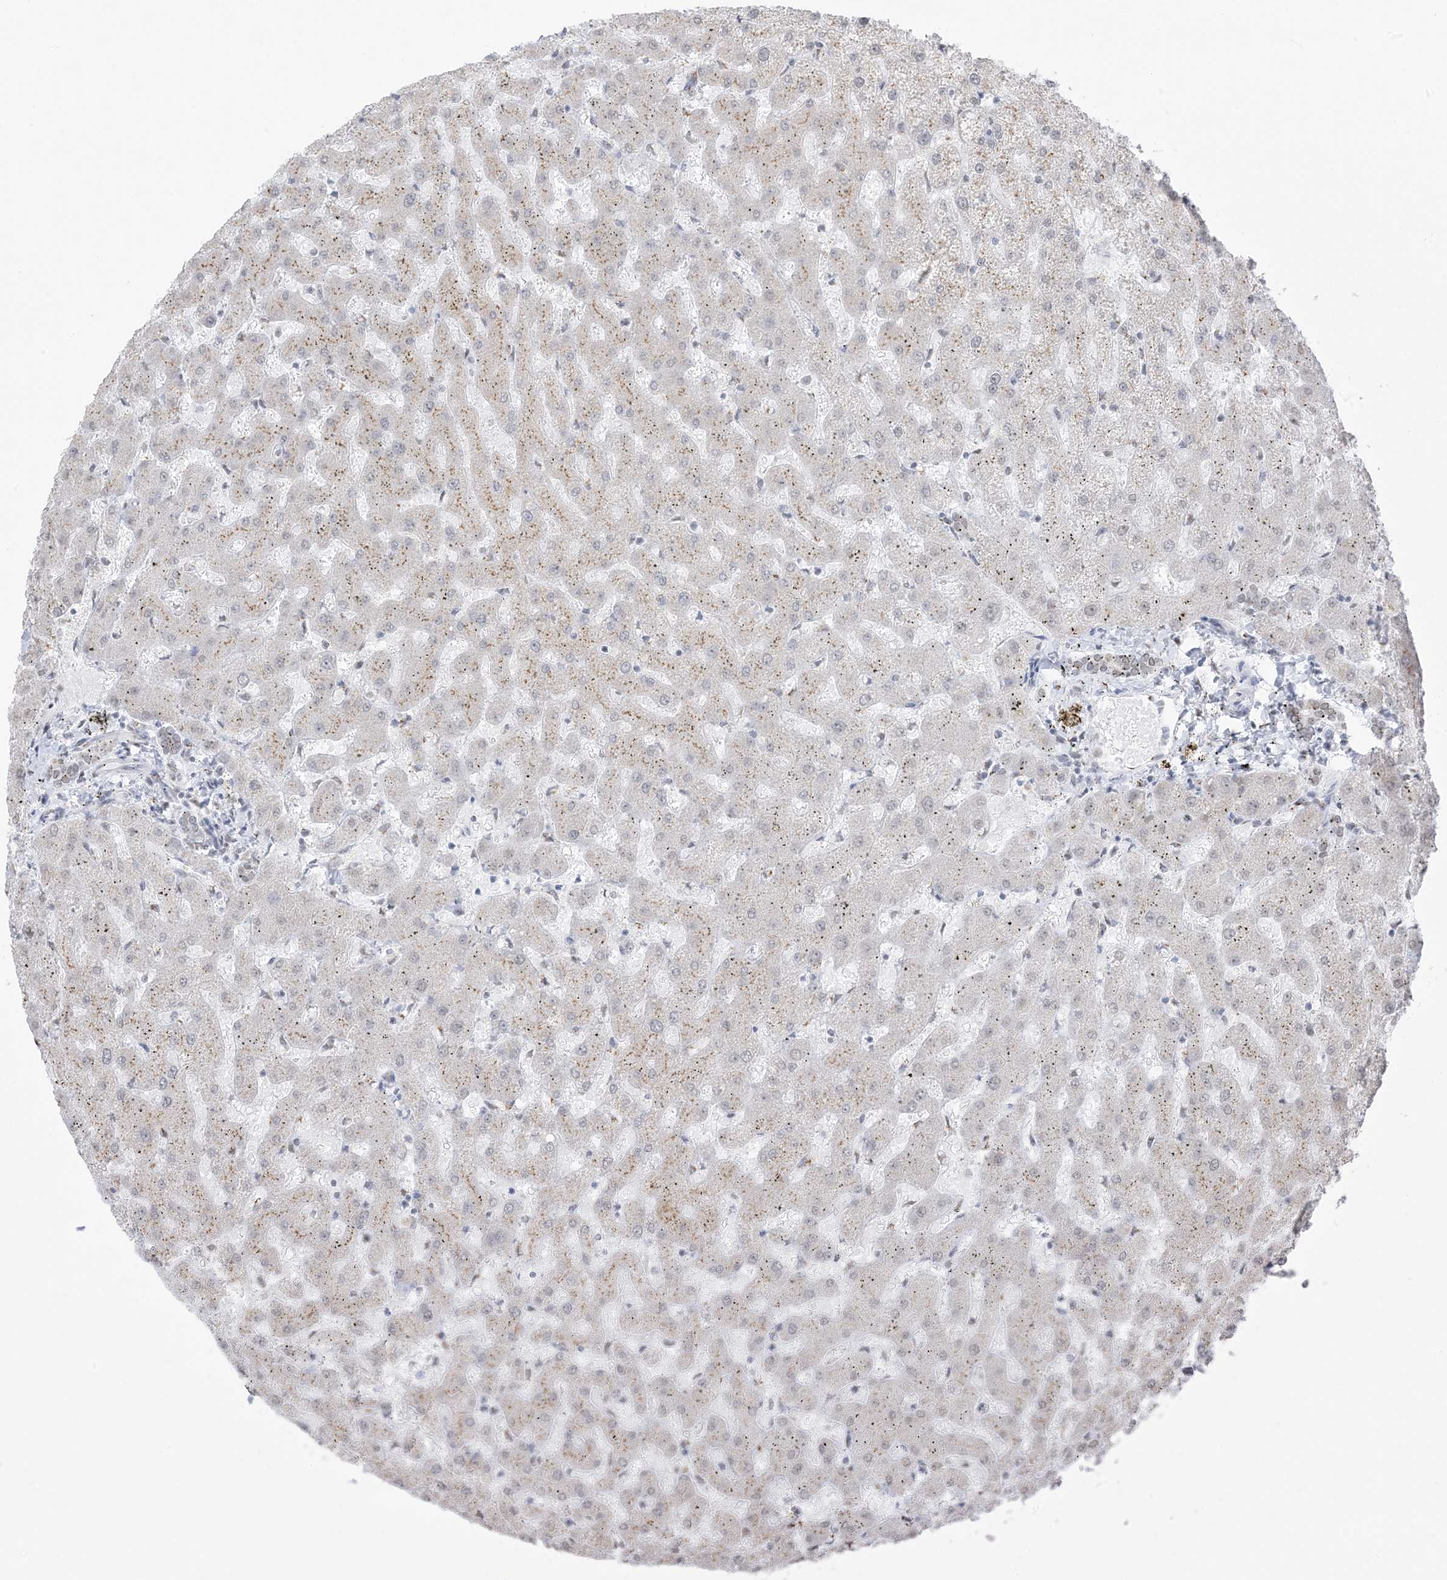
{"staining": {"intensity": "weak", "quantity": "25%-75%", "location": "cytoplasmic/membranous"}, "tissue": "liver", "cell_type": "Cholangiocytes", "image_type": "normal", "snomed": [{"axis": "morphology", "description": "Normal tissue, NOS"}, {"axis": "topography", "description": "Liver"}], "caption": "Brown immunohistochemical staining in unremarkable liver demonstrates weak cytoplasmic/membranous expression in about 25%-75% of cholangiocytes. (IHC, brightfield microscopy, high magnification).", "gene": "GPR107", "patient": {"sex": "female", "age": 63}}